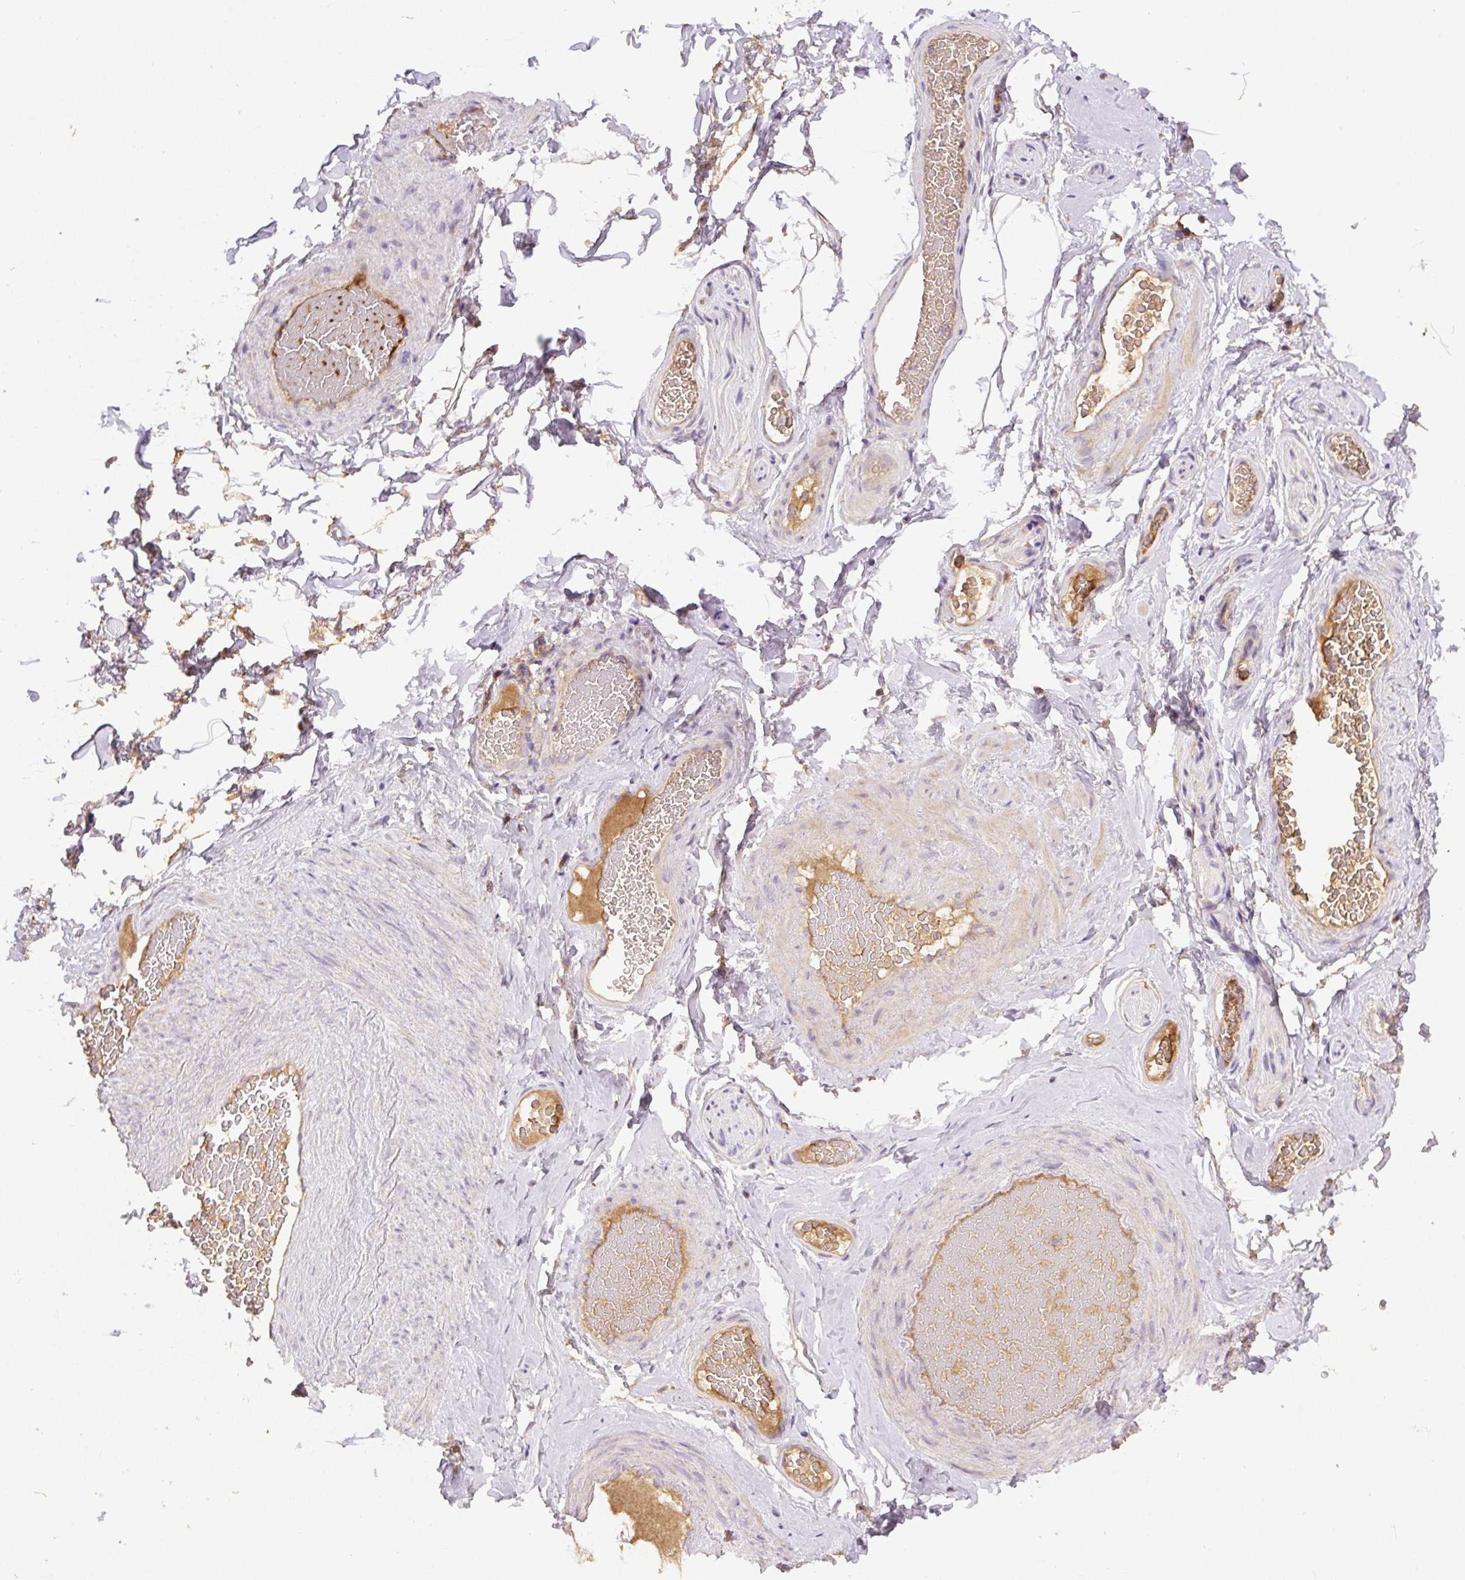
{"staining": {"intensity": "negative", "quantity": "none", "location": "none"}, "tissue": "adipose tissue", "cell_type": "Adipocytes", "image_type": "normal", "snomed": [{"axis": "morphology", "description": "Normal tissue, NOS"}, {"axis": "topography", "description": "Vascular tissue"}, {"axis": "topography", "description": "Peripheral nerve tissue"}], "caption": "Immunohistochemical staining of benign human adipose tissue shows no significant positivity in adipocytes. Nuclei are stained in blue.", "gene": "DAPK1", "patient": {"sex": "male", "age": 41}}